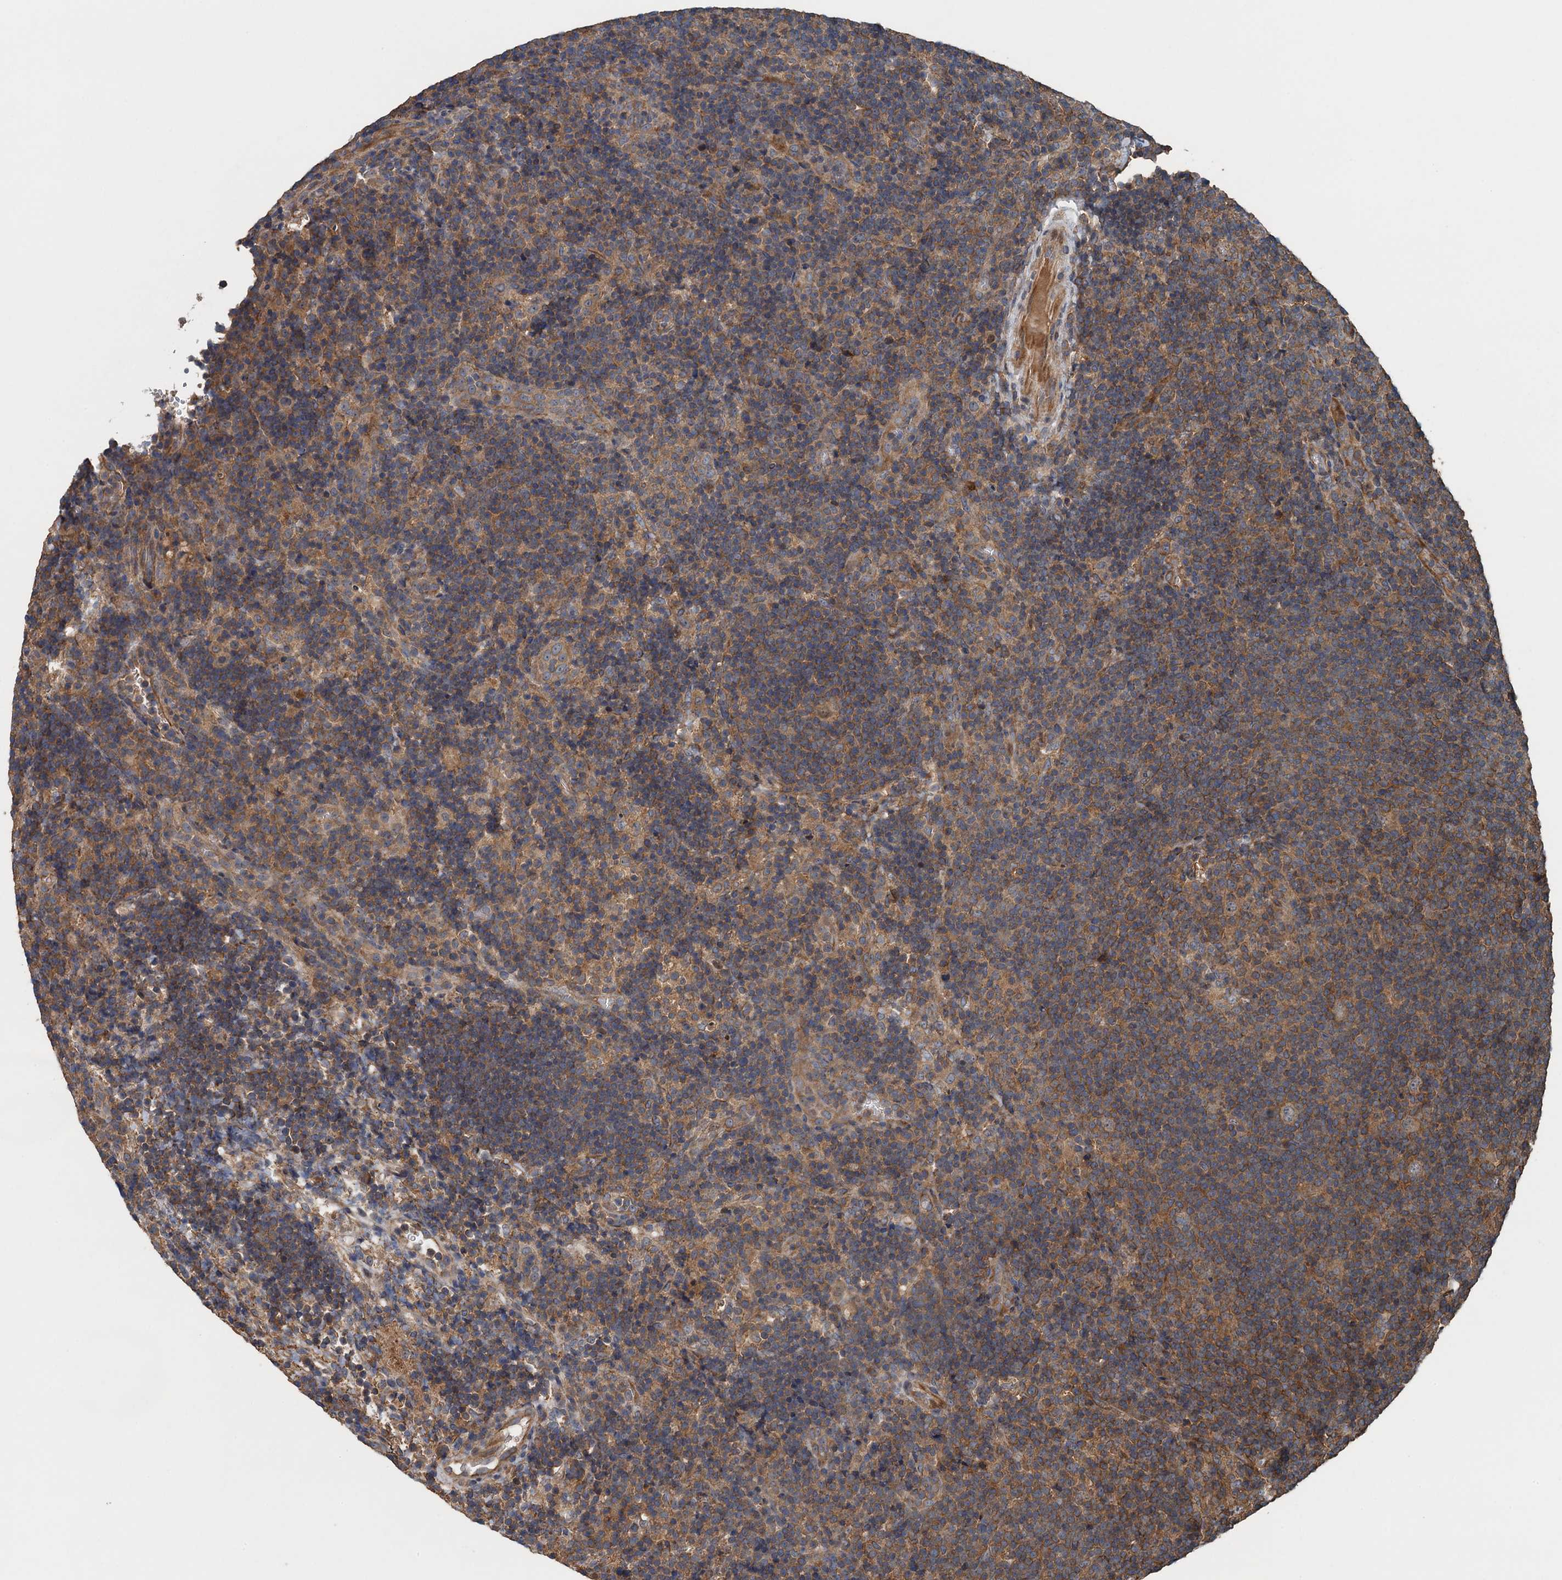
{"staining": {"intensity": "weak", "quantity": "<25%", "location": "cytoplasmic/membranous"}, "tissue": "lymphoma", "cell_type": "Tumor cells", "image_type": "cancer", "snomed": [{"axis": "morphology", "description": "Hodgkin's disease, NOS"}, {"axis": "topography", "description": "Lymph node"}], "caption": "This is an IHC photomicrograph of lymphoma. There is no positivity in tumor cells.", "gene": "BORCS5", "patient": {"sex": "female", "age": 57}}